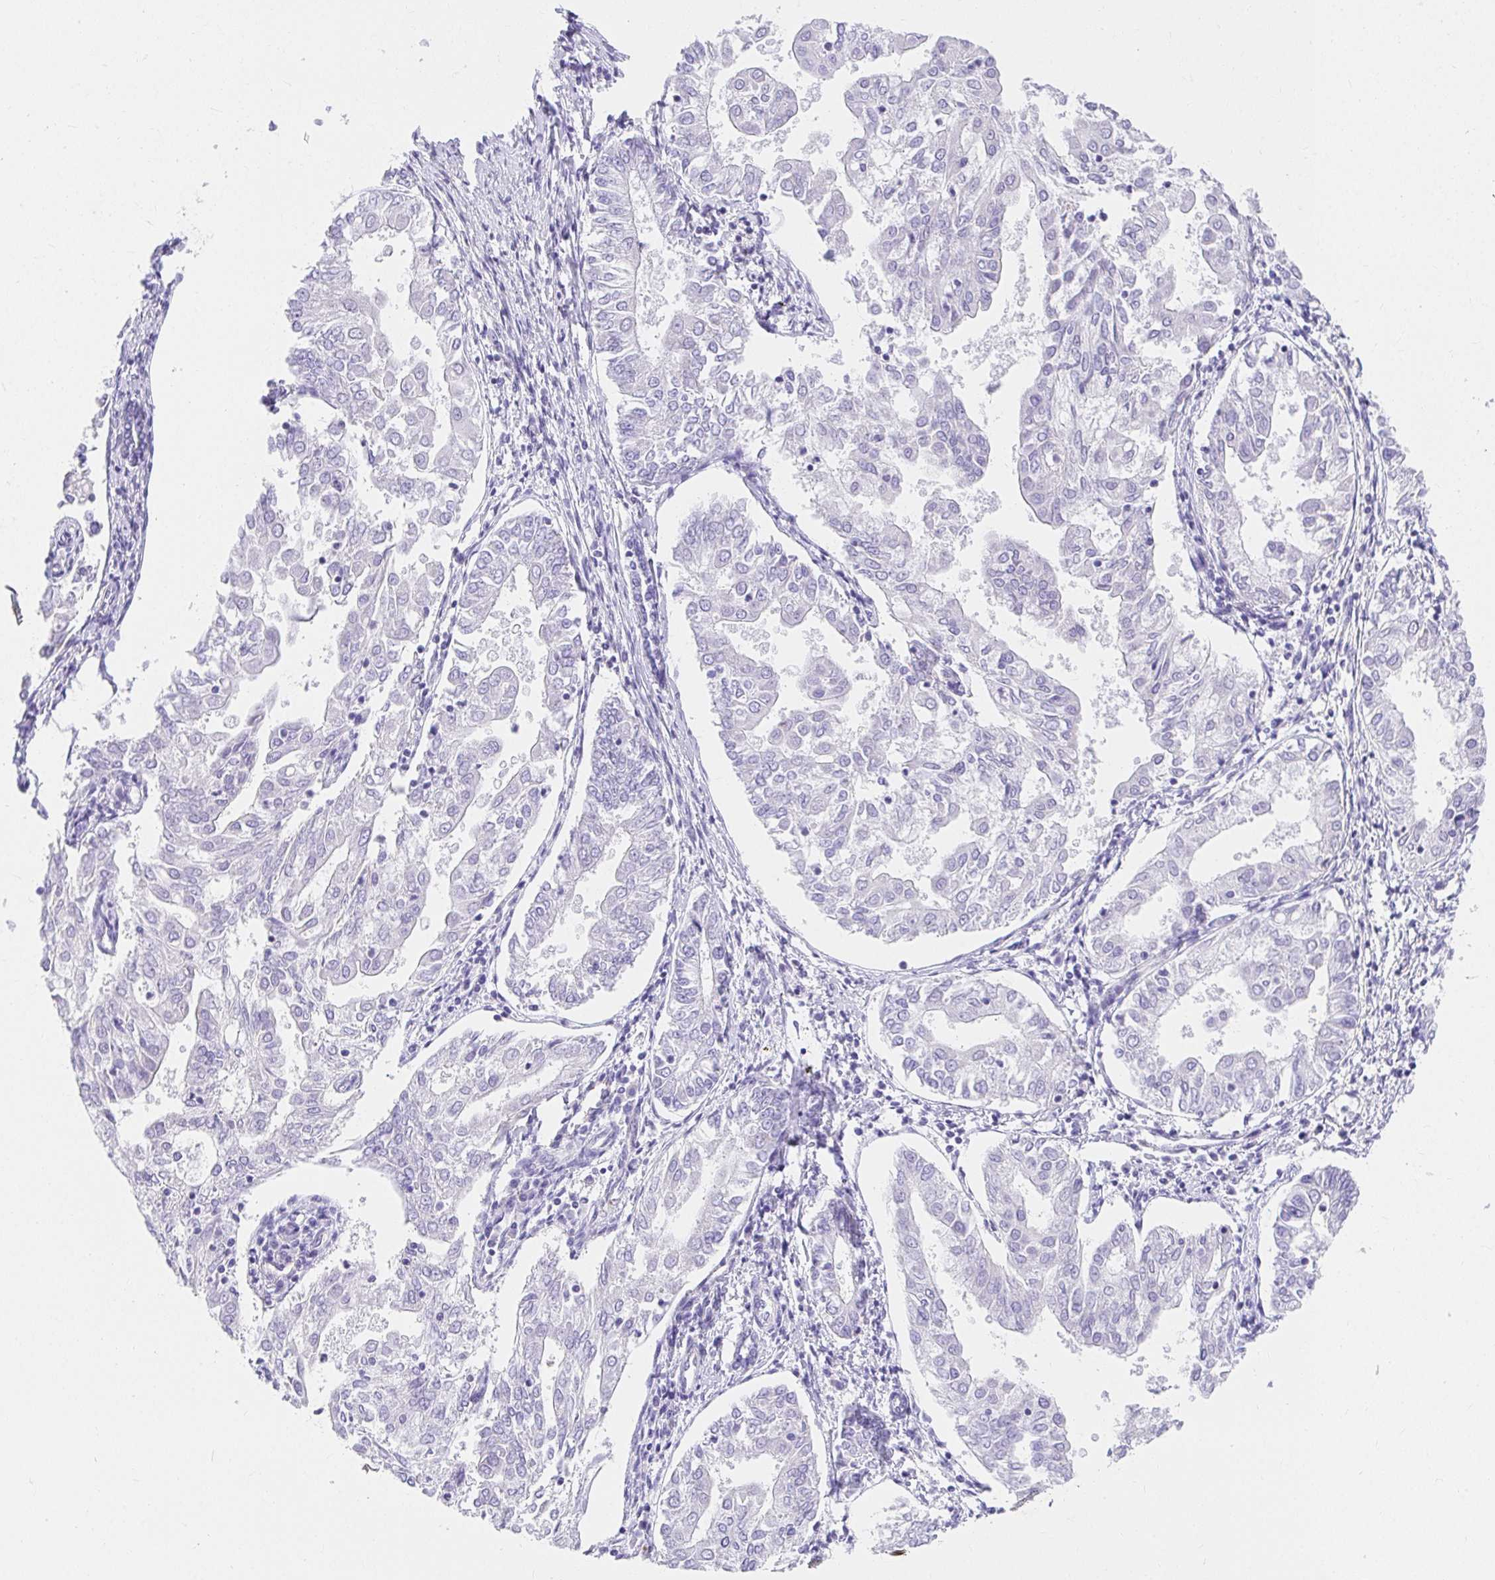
{"staining": {"intensity": "negative", "quantity": "none", "location": "none"}, "tissue": "endometrial cancer", "cell_type": "Tumor cells", "image_type": "cancer", "snomed": [{"axis": "morphology", "description": "Adenocarcinoma, NOS"}, {"axis": "topography", "description": "Endometrium"}], "caption": "Immunohistochemical staining of human endometrial cancer displays no significant expression in tumor cells. (DAB IHC visualized using brightfield microscopy, high magnification).", "gene": "VGLL1", "patient": {"sex": "female", "age": 68}}